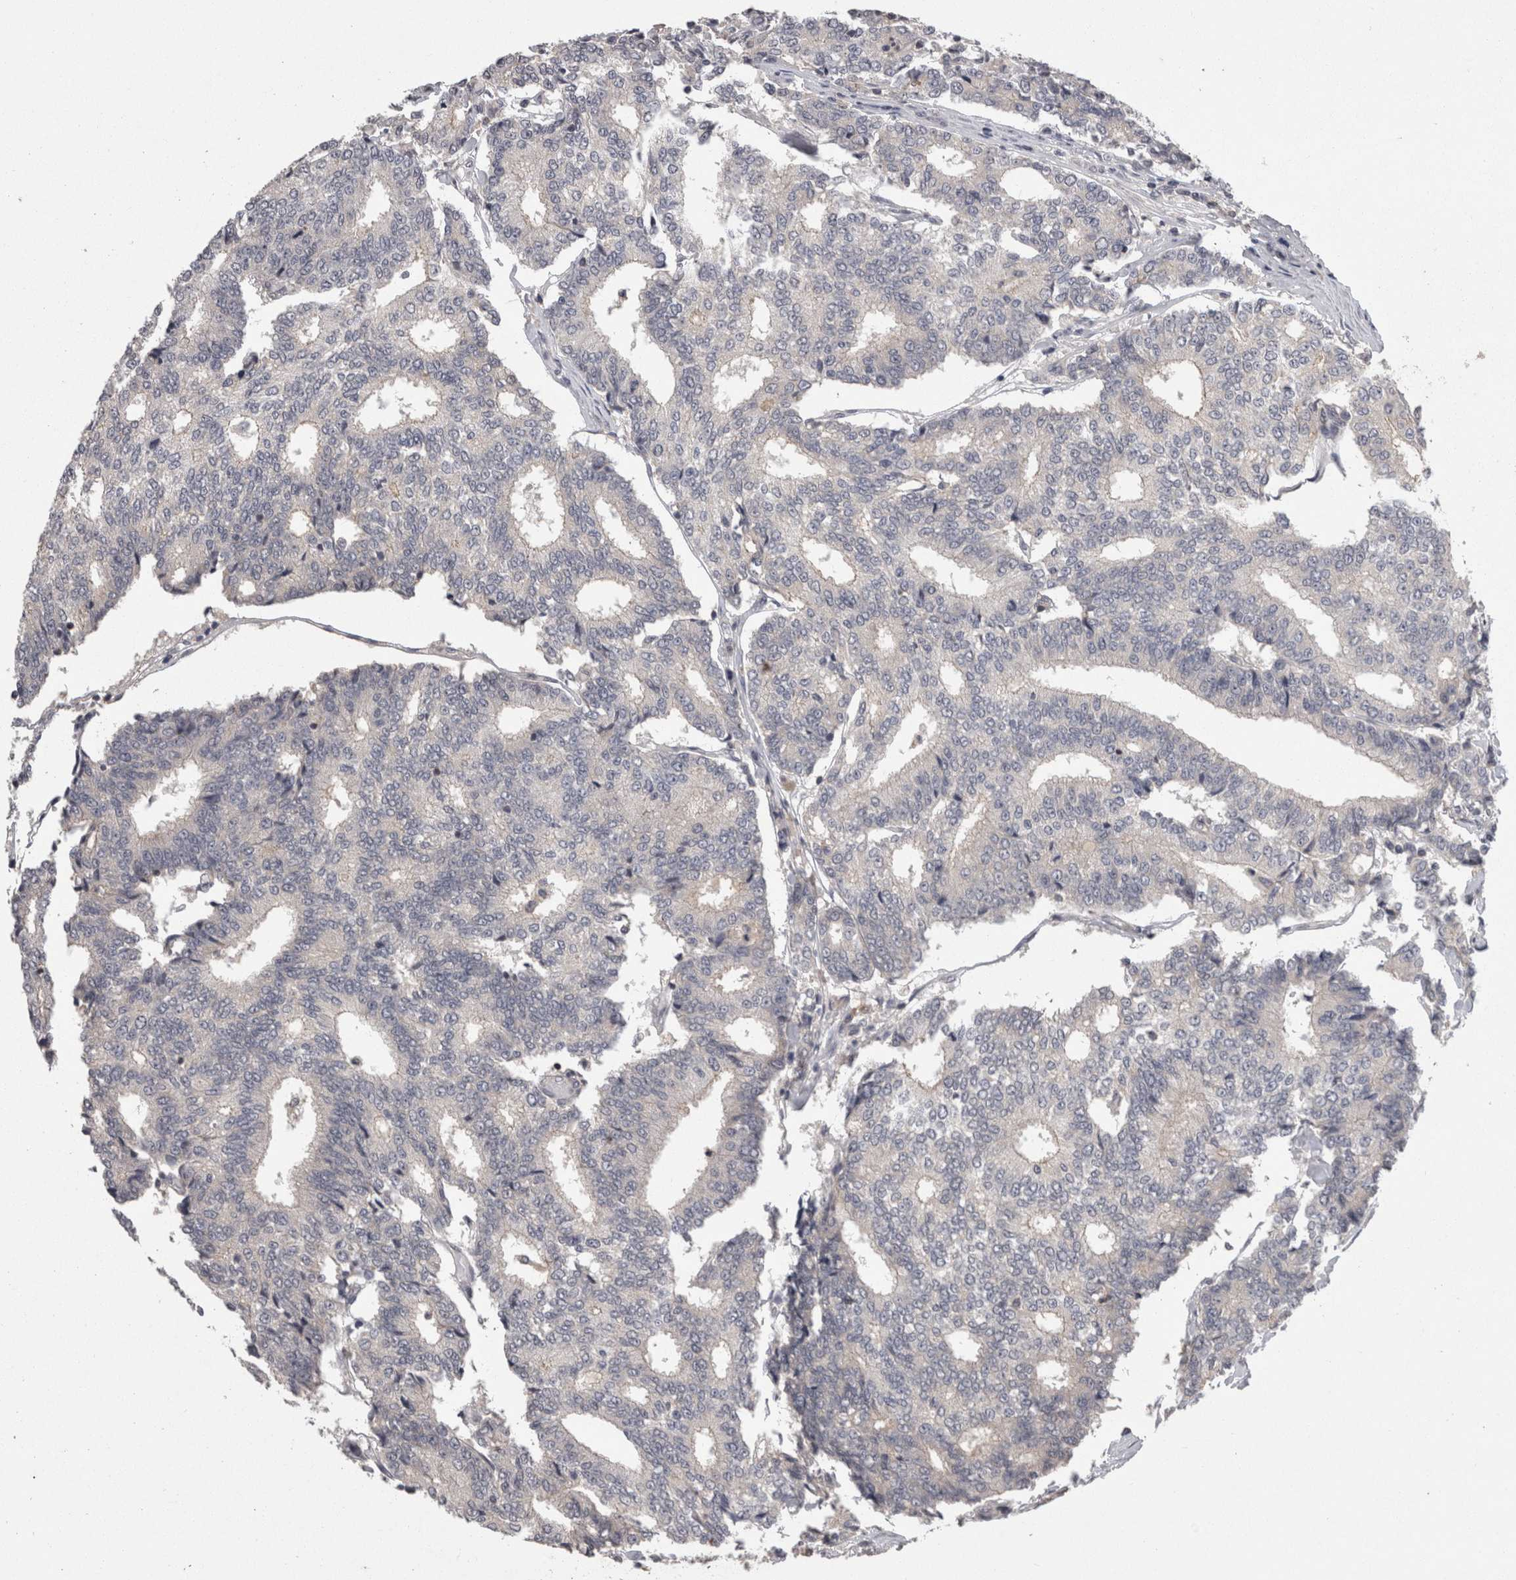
{"staining": {"intensity": "negative", "quantity": "none", "location": "none"}, "tissue": "prostate cancer", "cell_type": "Tumor cells", "image_type": "cancer", "snomed": [{"axis": "morphology", "description": "Normal tissue, NOS"}, {"axis": "morphology", "description": "Adenocarcinoma, High grade"}, {"axis": "topography", "description": "Prostate"}, {"axis": "topography", "description": "Seminal veicle"}], "caption": "Image shows no significant protein expression in tumor cells of prostate cancer. The staining was performed using DAB to visualize the protein expression in brown, while the nuclei were stained in blue with hematoxylin (Magnification: 20x).", "gene": "PON3", "patient": {"sex": "male", "age": 55}}